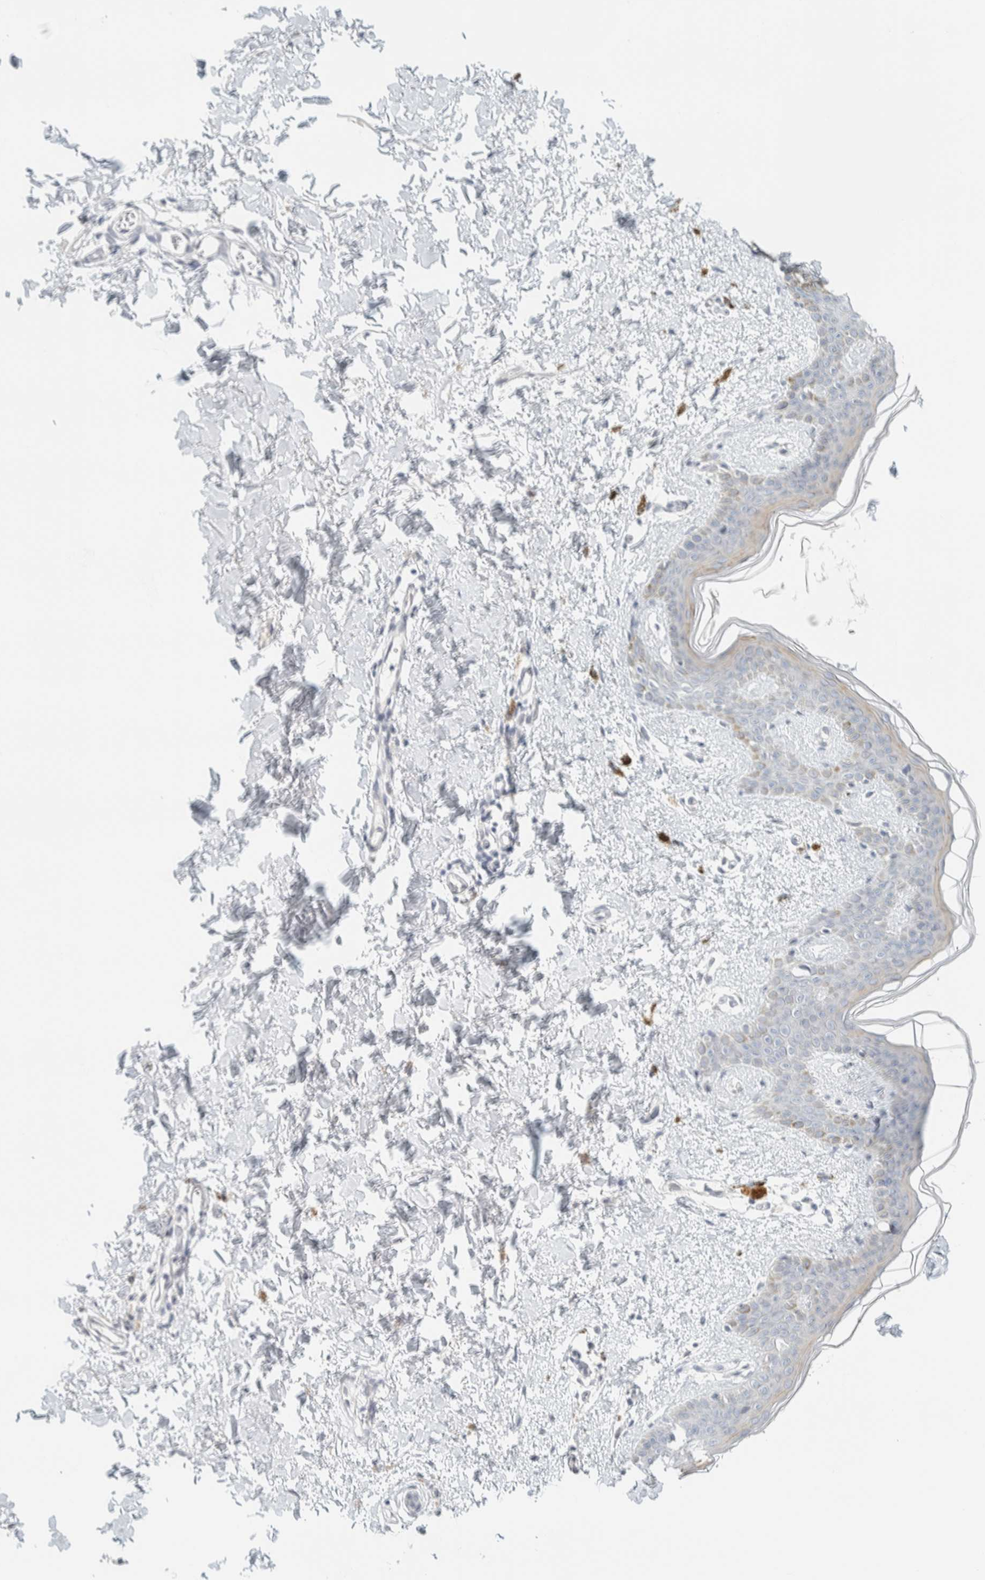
{"staining": {"intensity": "negative", "quantity": "none", "location": "none"}, "tissue": "skin", "cell_type": "Fibroblasts", "image_type": "normal", "snomed": [{"axis": "morphology", "description": "Normal tissue, NOS"}, {"axis": "topography", "description": "Skin"}], "caption": "DAB (3,3'-diaminobenzidine) immunohistochemical staining of normal skin exhibits no significant expression in fibroblasts.", "gene": "C1QTNF12", "patient": {"sex": "female", "age": 46}}